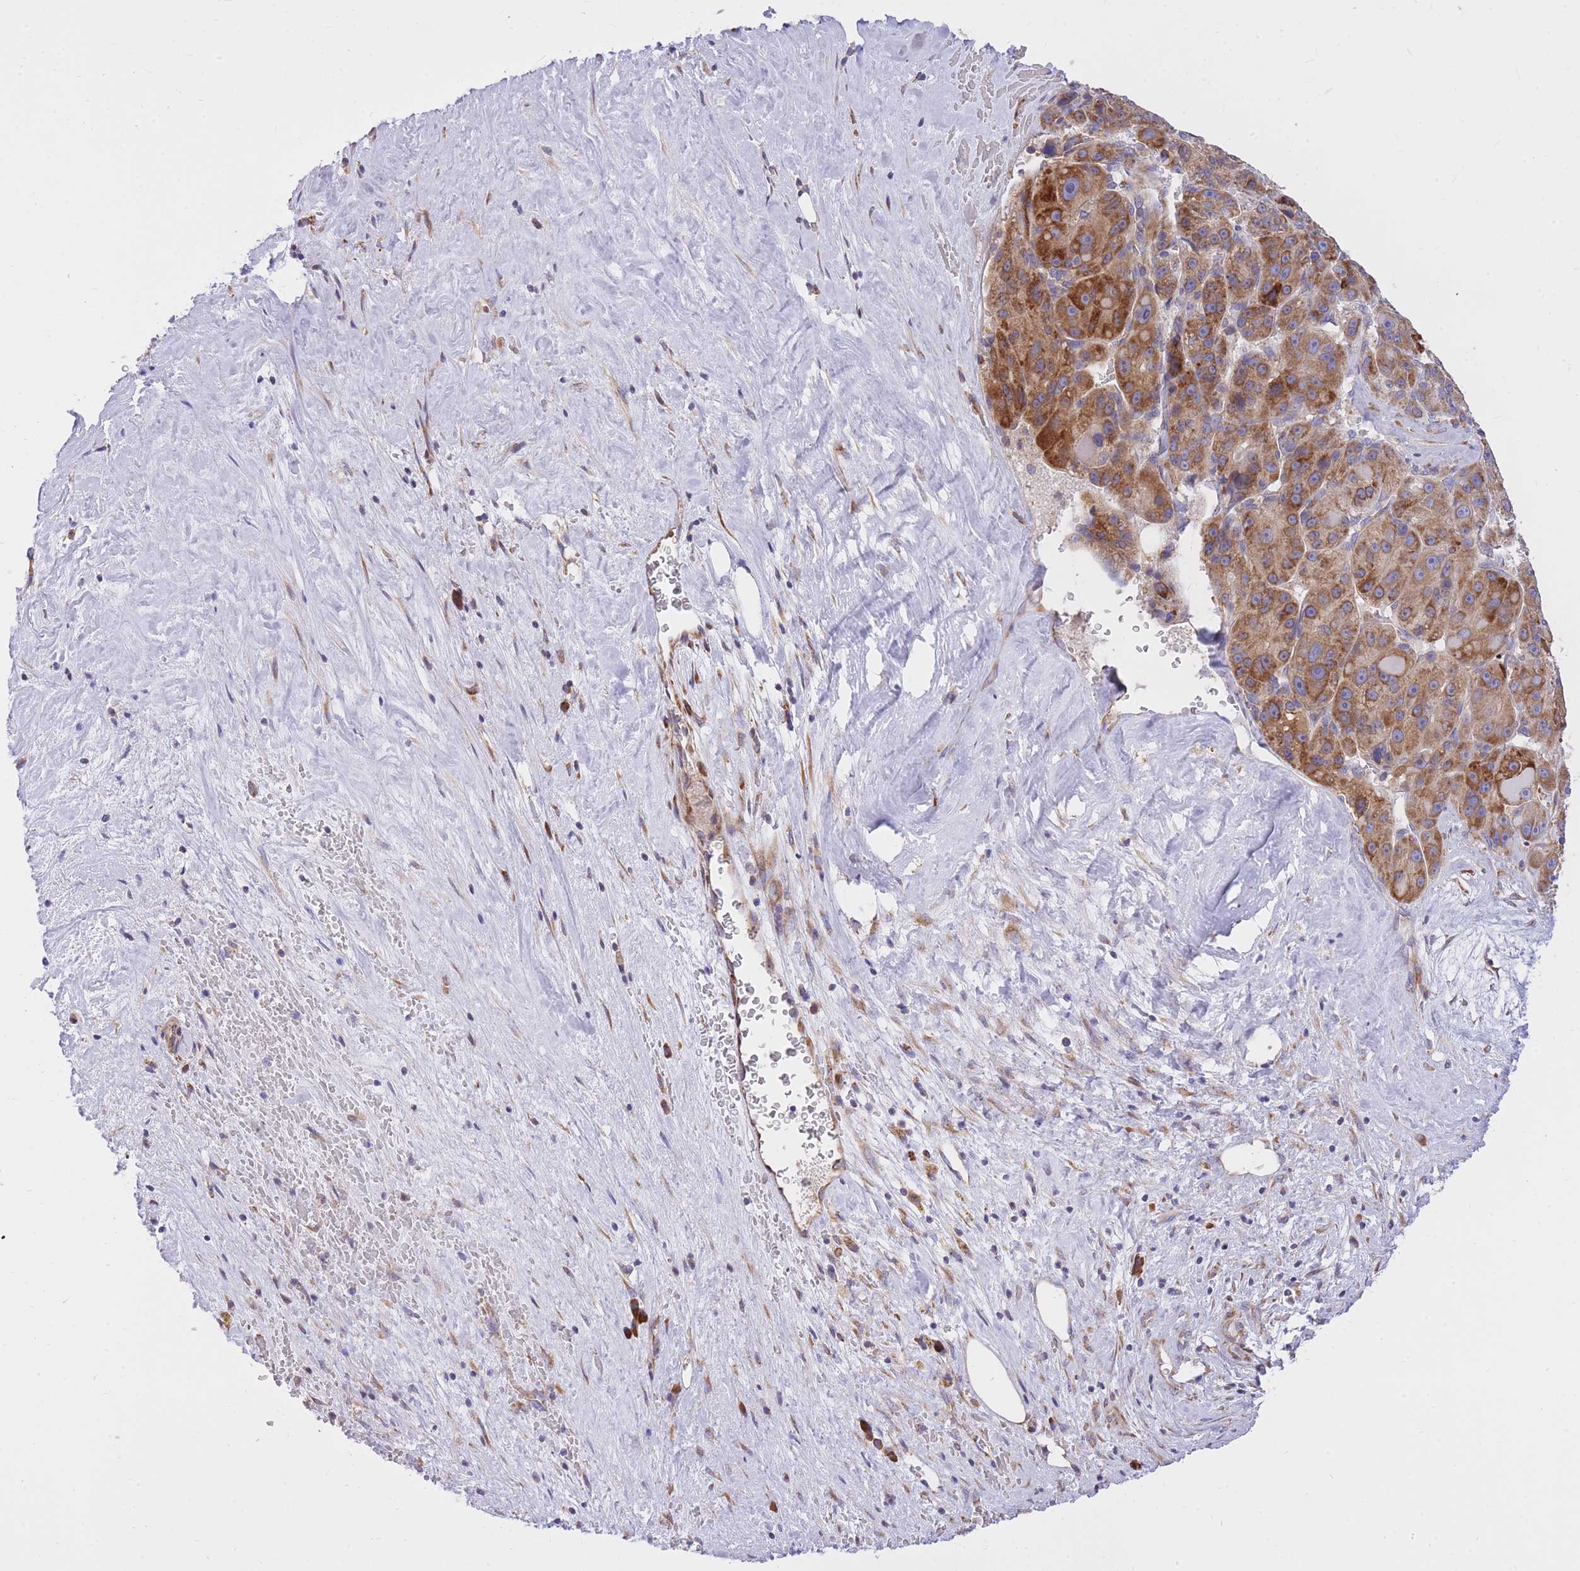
{"staining": {"intensity": "strong", "quantity": ">75%", "location": "cytoplasmic/membranous"}, "tissue": "liver cancer", "cell_type": "Tumor cells", "image_type": "cancer", "snomed": [{"axis": "morphology", "description": "Carcinoma, Hepatocellular, NOS"}, {"axis": "topography", "description": "Liver"}], "caption": "Tumor cells exhibit high levels of strong cytoplasmic/membranous staining in about >75% of cells in human liver cancer (hepatocellular carcinoma). (Brightfield microscopy of DAB IHC at high magnification).", "gene": "GBP7", "patient": {"sex": "male", "age": 76}}